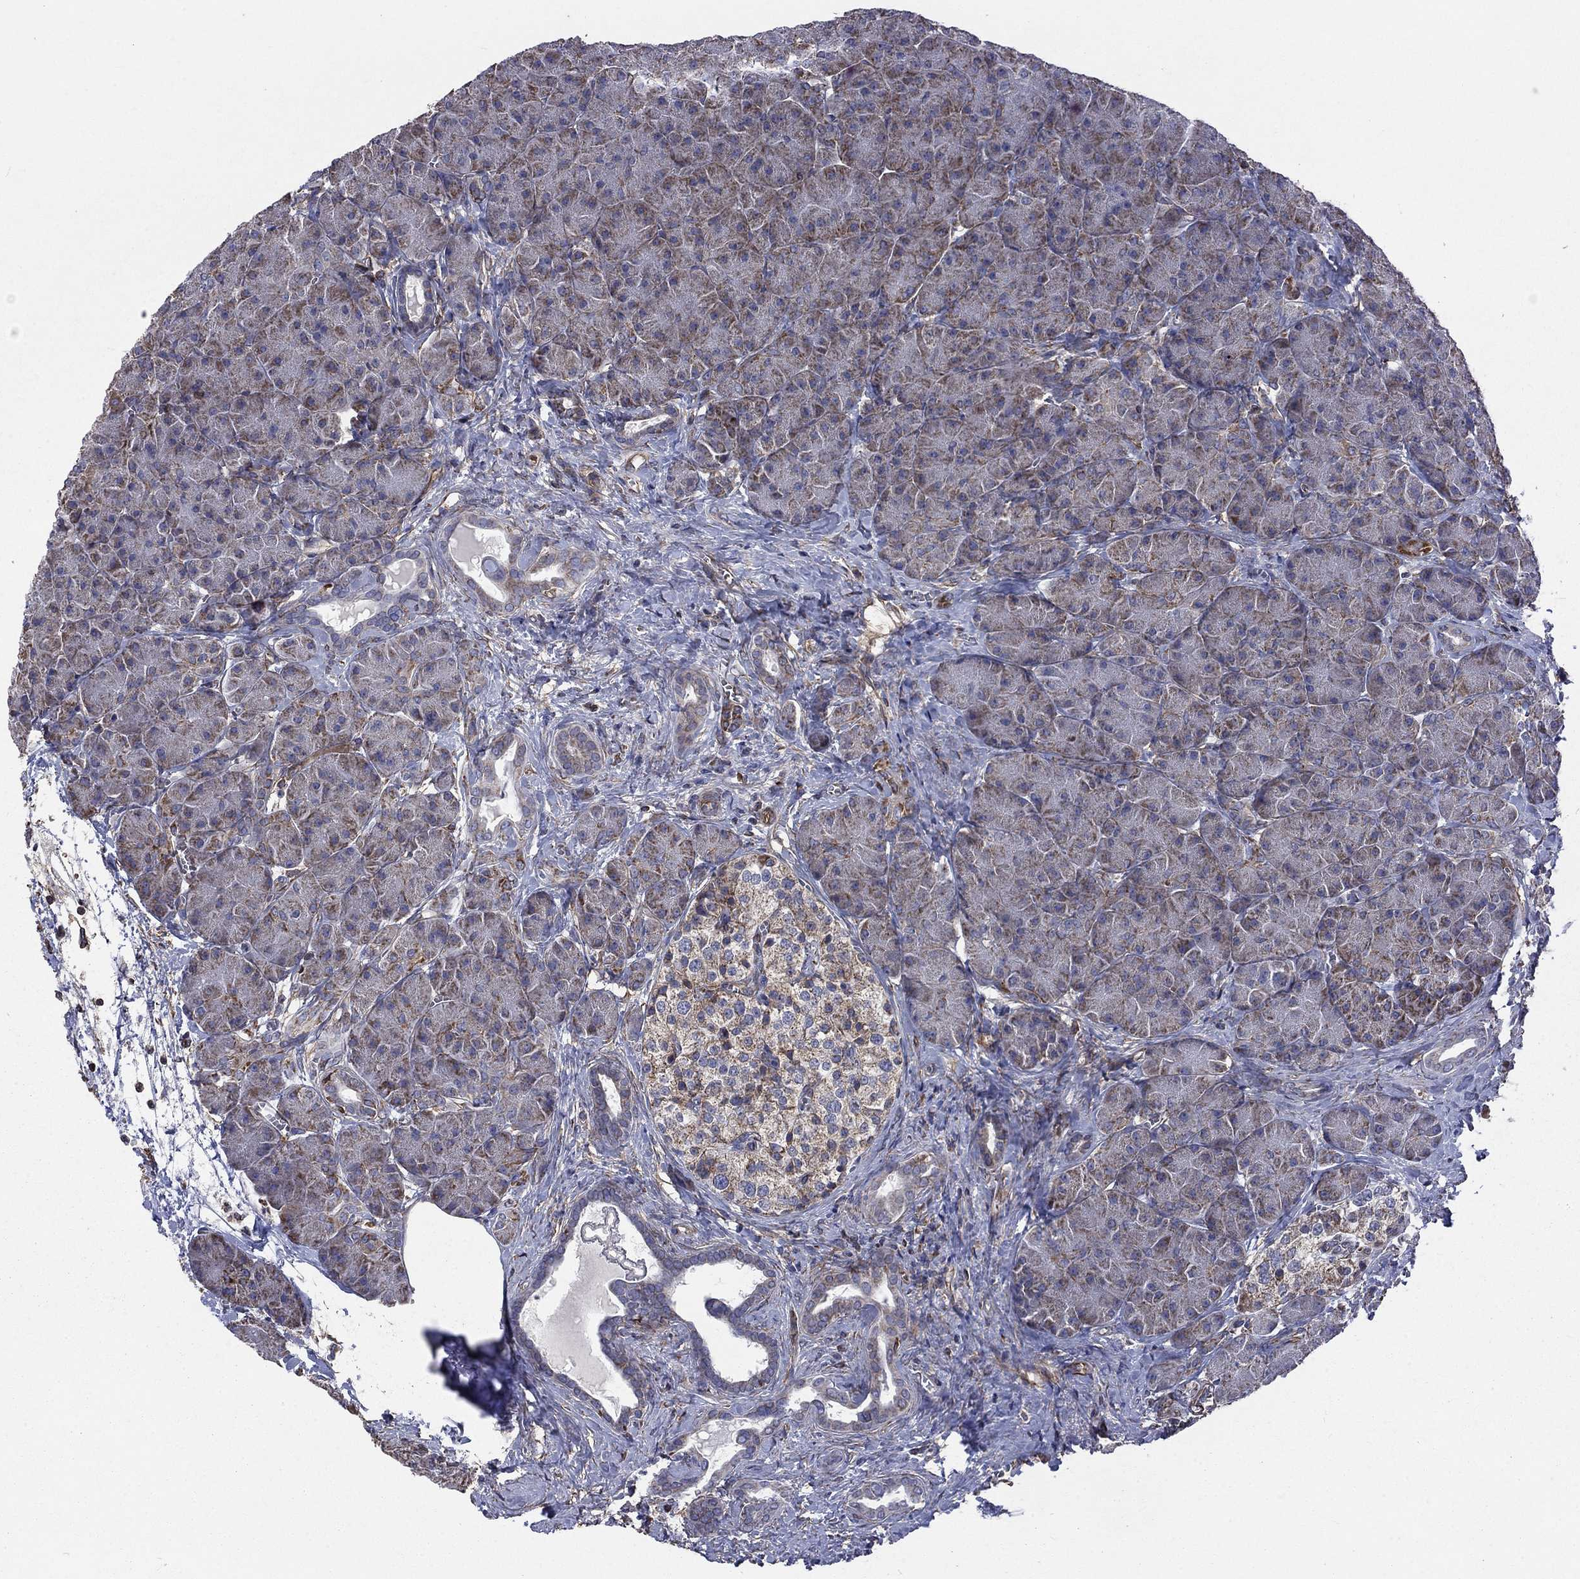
{"staining": {"intensity": "moderate", "quantity": "<25%", "location": "cytoplasmic/membranous"}, "tissue": "pancreas", "cell_type": "Exocrine glandular cells", "image_type": "normal", "snomed": [{"axis": "morphology", "description": "Normal tissue, NOS"}, {"axis": "topography", "description": "Pancreas"}], "caption": "Brown immunohistochemical staining in normal human pancreas exhibits moderate cytoplasmic/membranous staining in about <25% of exocrine glandular cells.", "gene": "NDUFC1", "patient": {"sex": "male", "age": 61}}